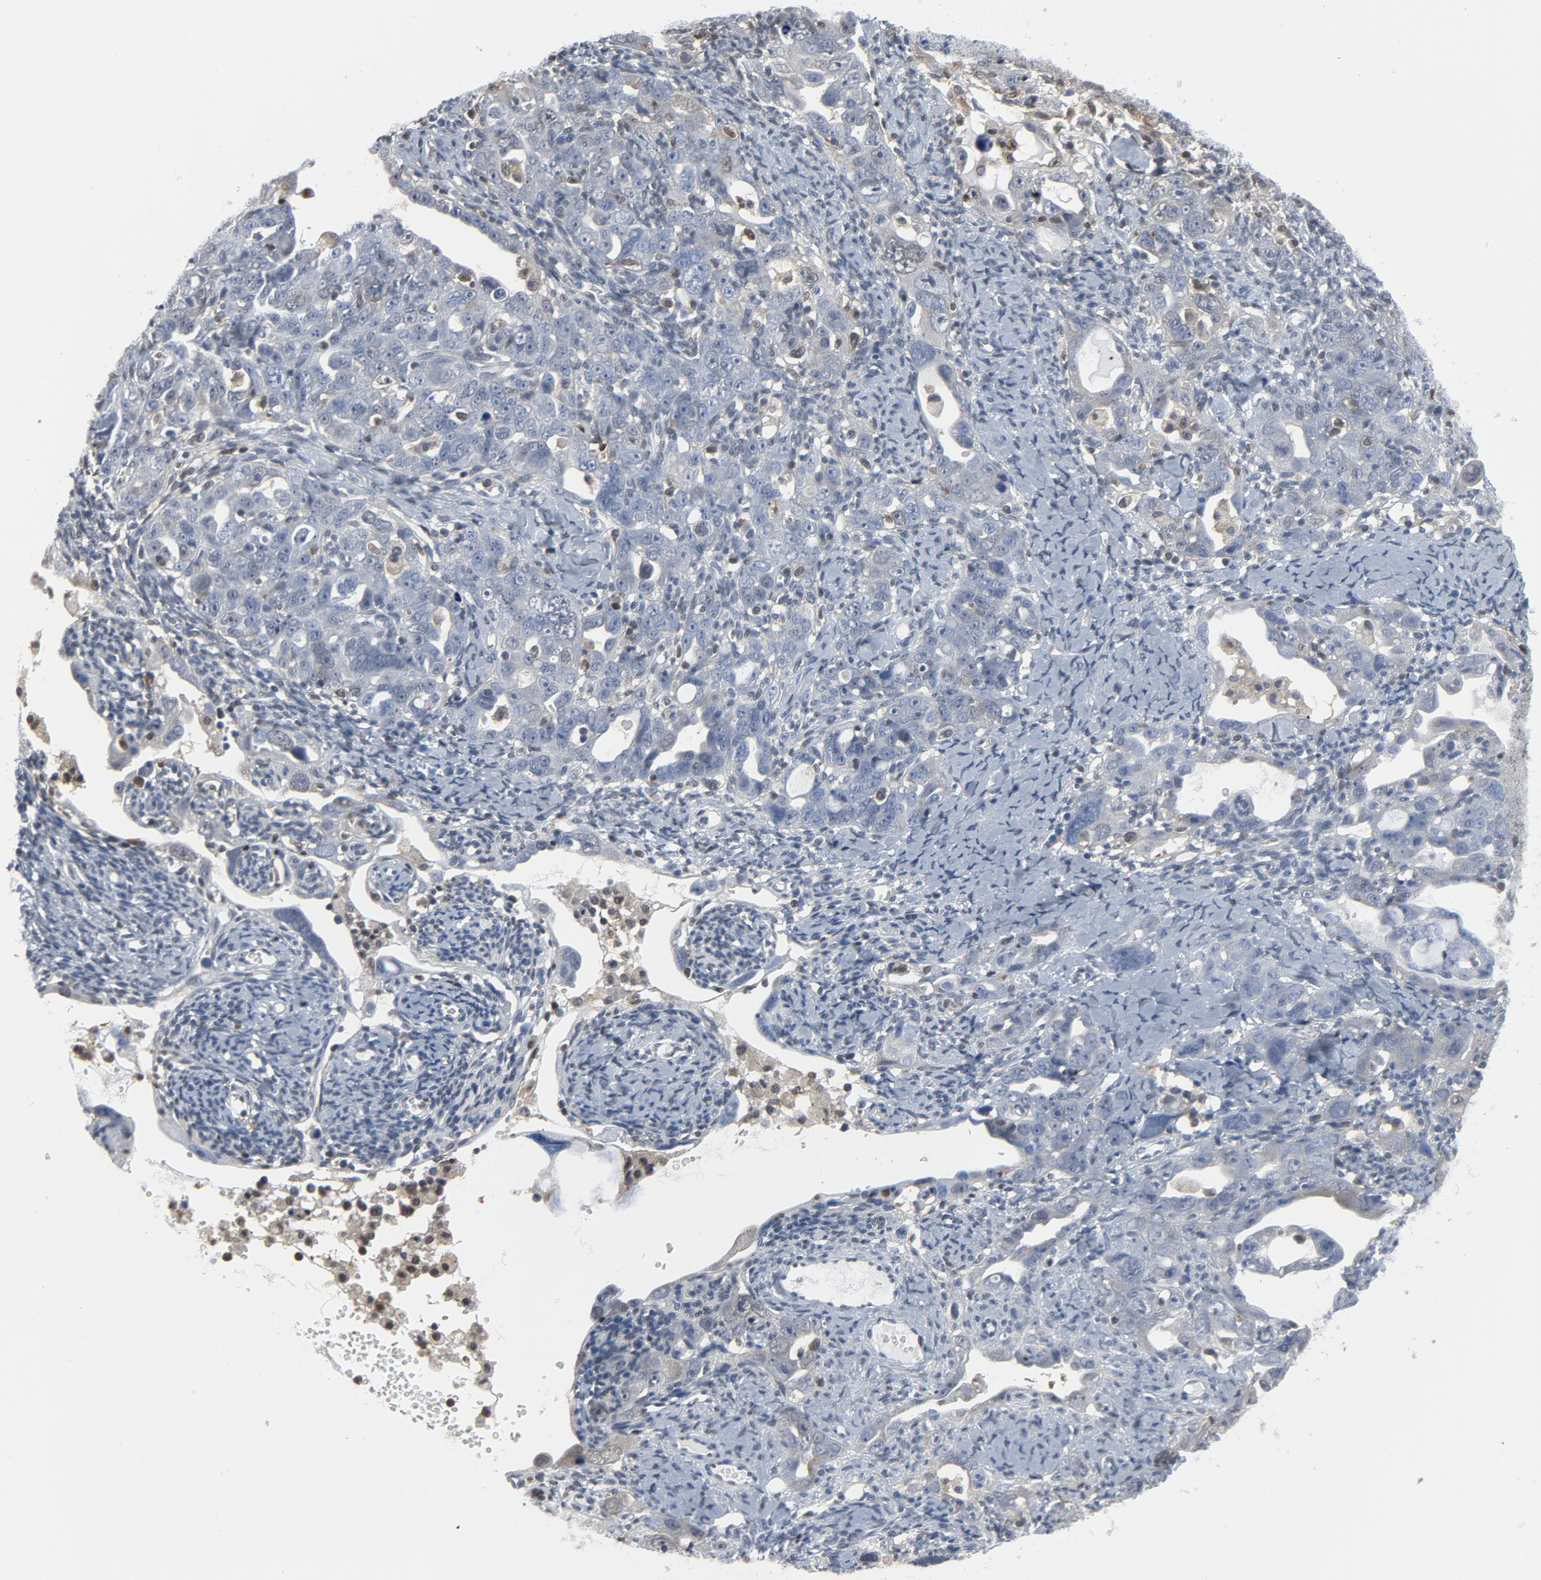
{"staining": {"intensity": "negative", "quantity": "none", "location": "none"}, "tissue": "ovarian cancer", "cell_type": "Tumor cells", "image_type": "cancer", "snomed": [{"axis": "morphology", "description": "Cystadenocarcinoma, serous, NOS"}, {"axis": "topography", "description": "Ovary"}], "caption": "Tumor cells show no significant protein expression in serous cystadenocarcinoma (ovarian).", "gene": "STAT5A", "patient": {"sex": "female", "age": 66}}